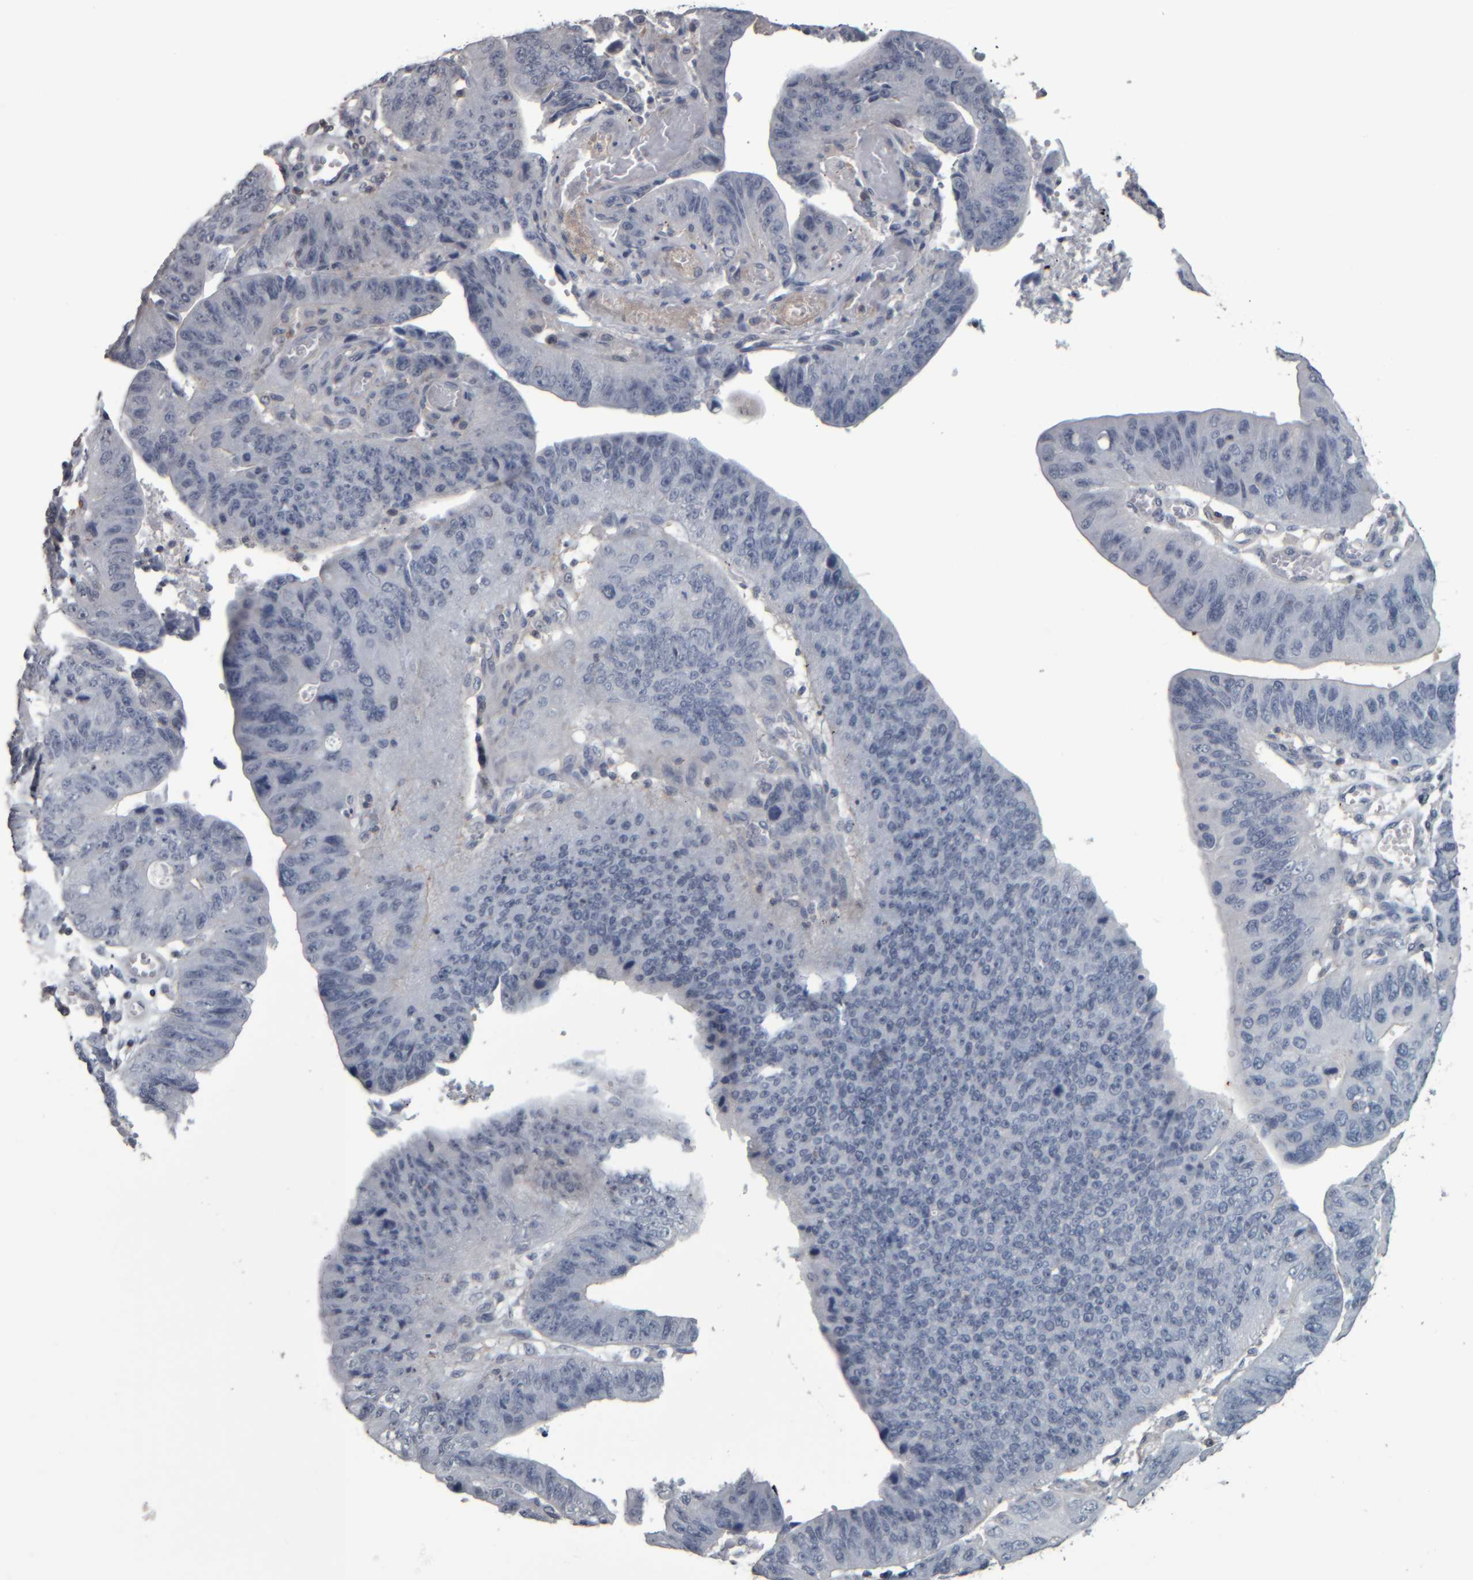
{"staining": {"intensity": "negative", "quantity": "none", "location": "none"}, "tissue": "stomach cancer", "cell_type": "Tumor cells", "image_type": "cancer", "snomed": [{"axis": "morphology", "description": "Adenocarcinoma, NOS"}, {"axis": "topography", "description": "Stomach"}], "caption": "Stomach cancer (adenocarcinoma) was stained to show a protein in brown. There is no significant positivity in tumor cells.", "gene": "CAVIN4", "patient": {"sex": "male", "age": 59}}